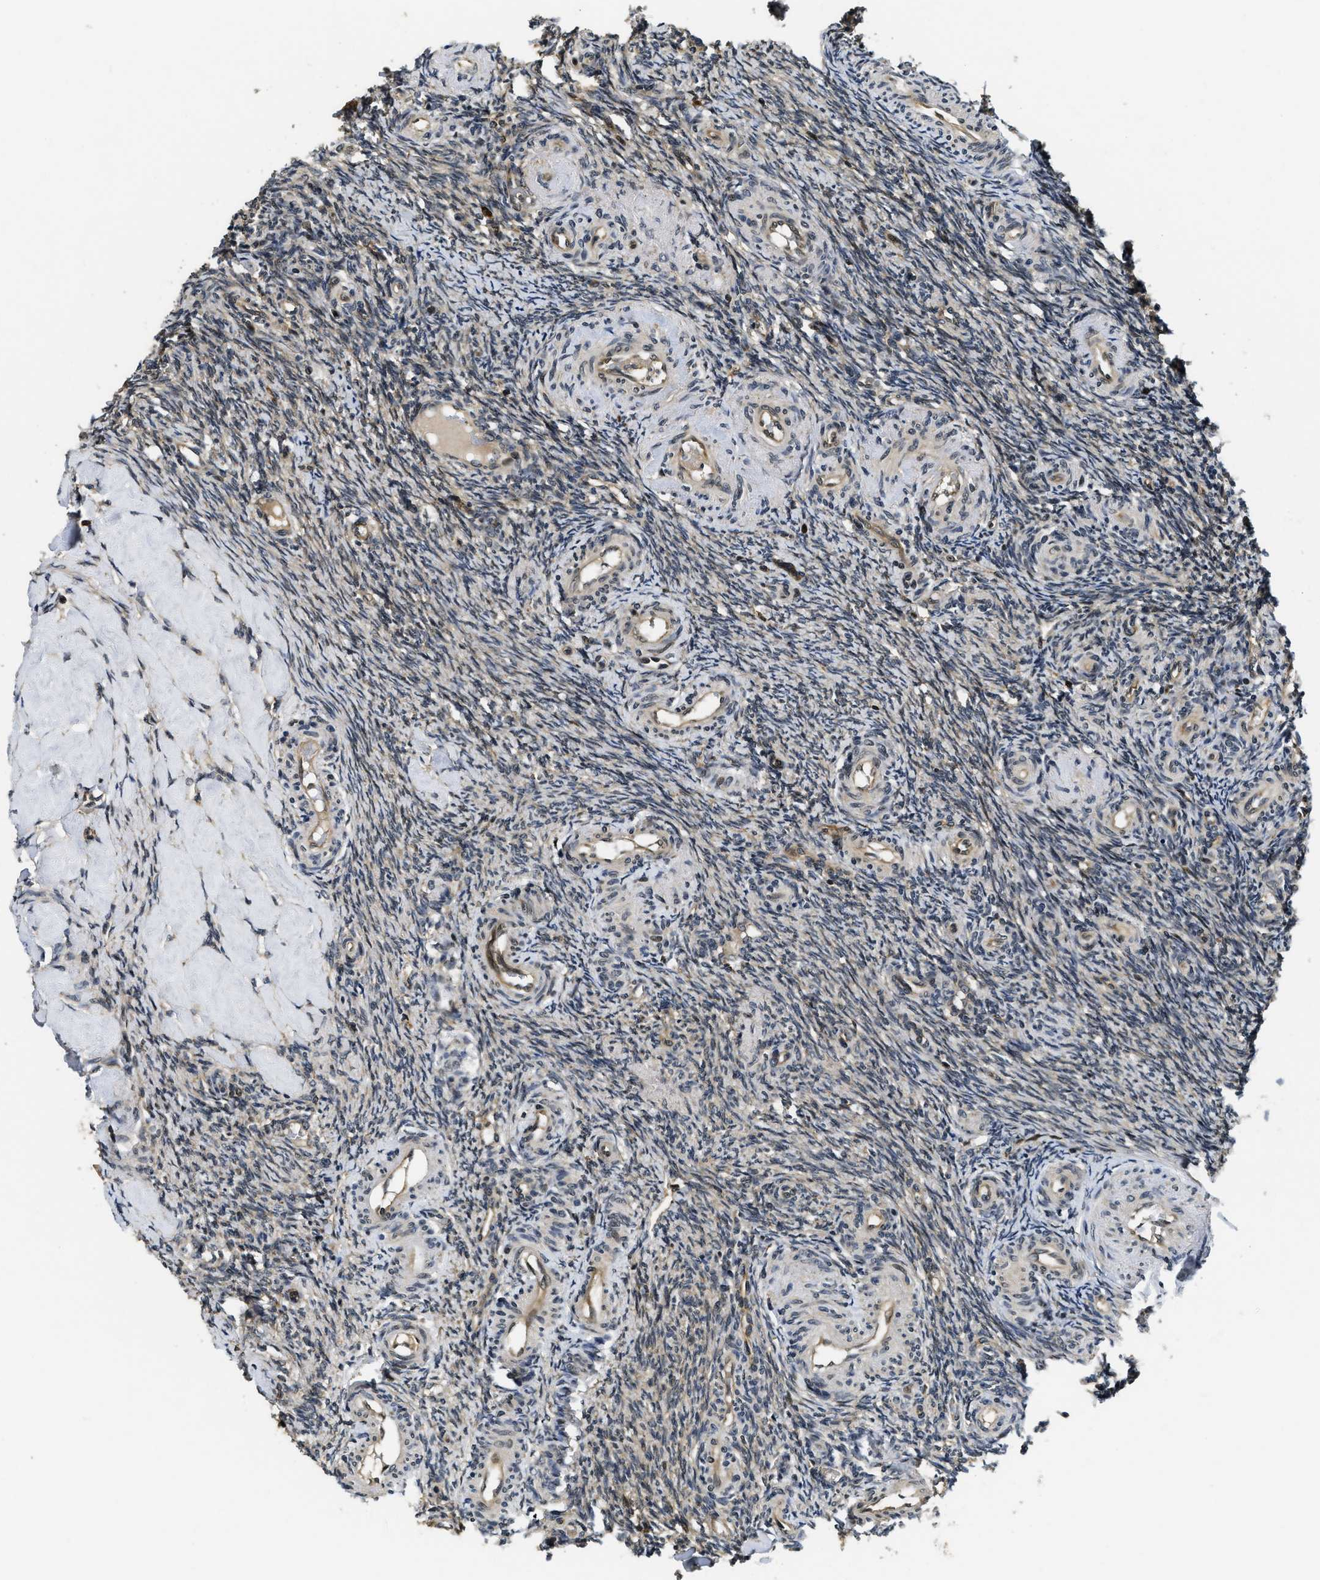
{"staining": {"intensity": "moderate", "quantity": "<25%", "location": "cytoplasmic/membranous,nuclear"}, "tissue": "ovary", "cell_type": "Ovarian stroma cells", "image_type": "normal", "snomed": [{"axis": "morphology", "description": "Normal tissue, NOS"}, {"axis": "topography", "description": "Ovary"}], "caption": "High-power microscopy captured an immunohistochemistry micrograph of unremarkable ovary, revealing moderate cytoplasmic/membranous,nuclear expression in approximately <25% of ovarian stroma cells.", "gene": "ADSL", "patient": {"sex": "female", "age": 41}}